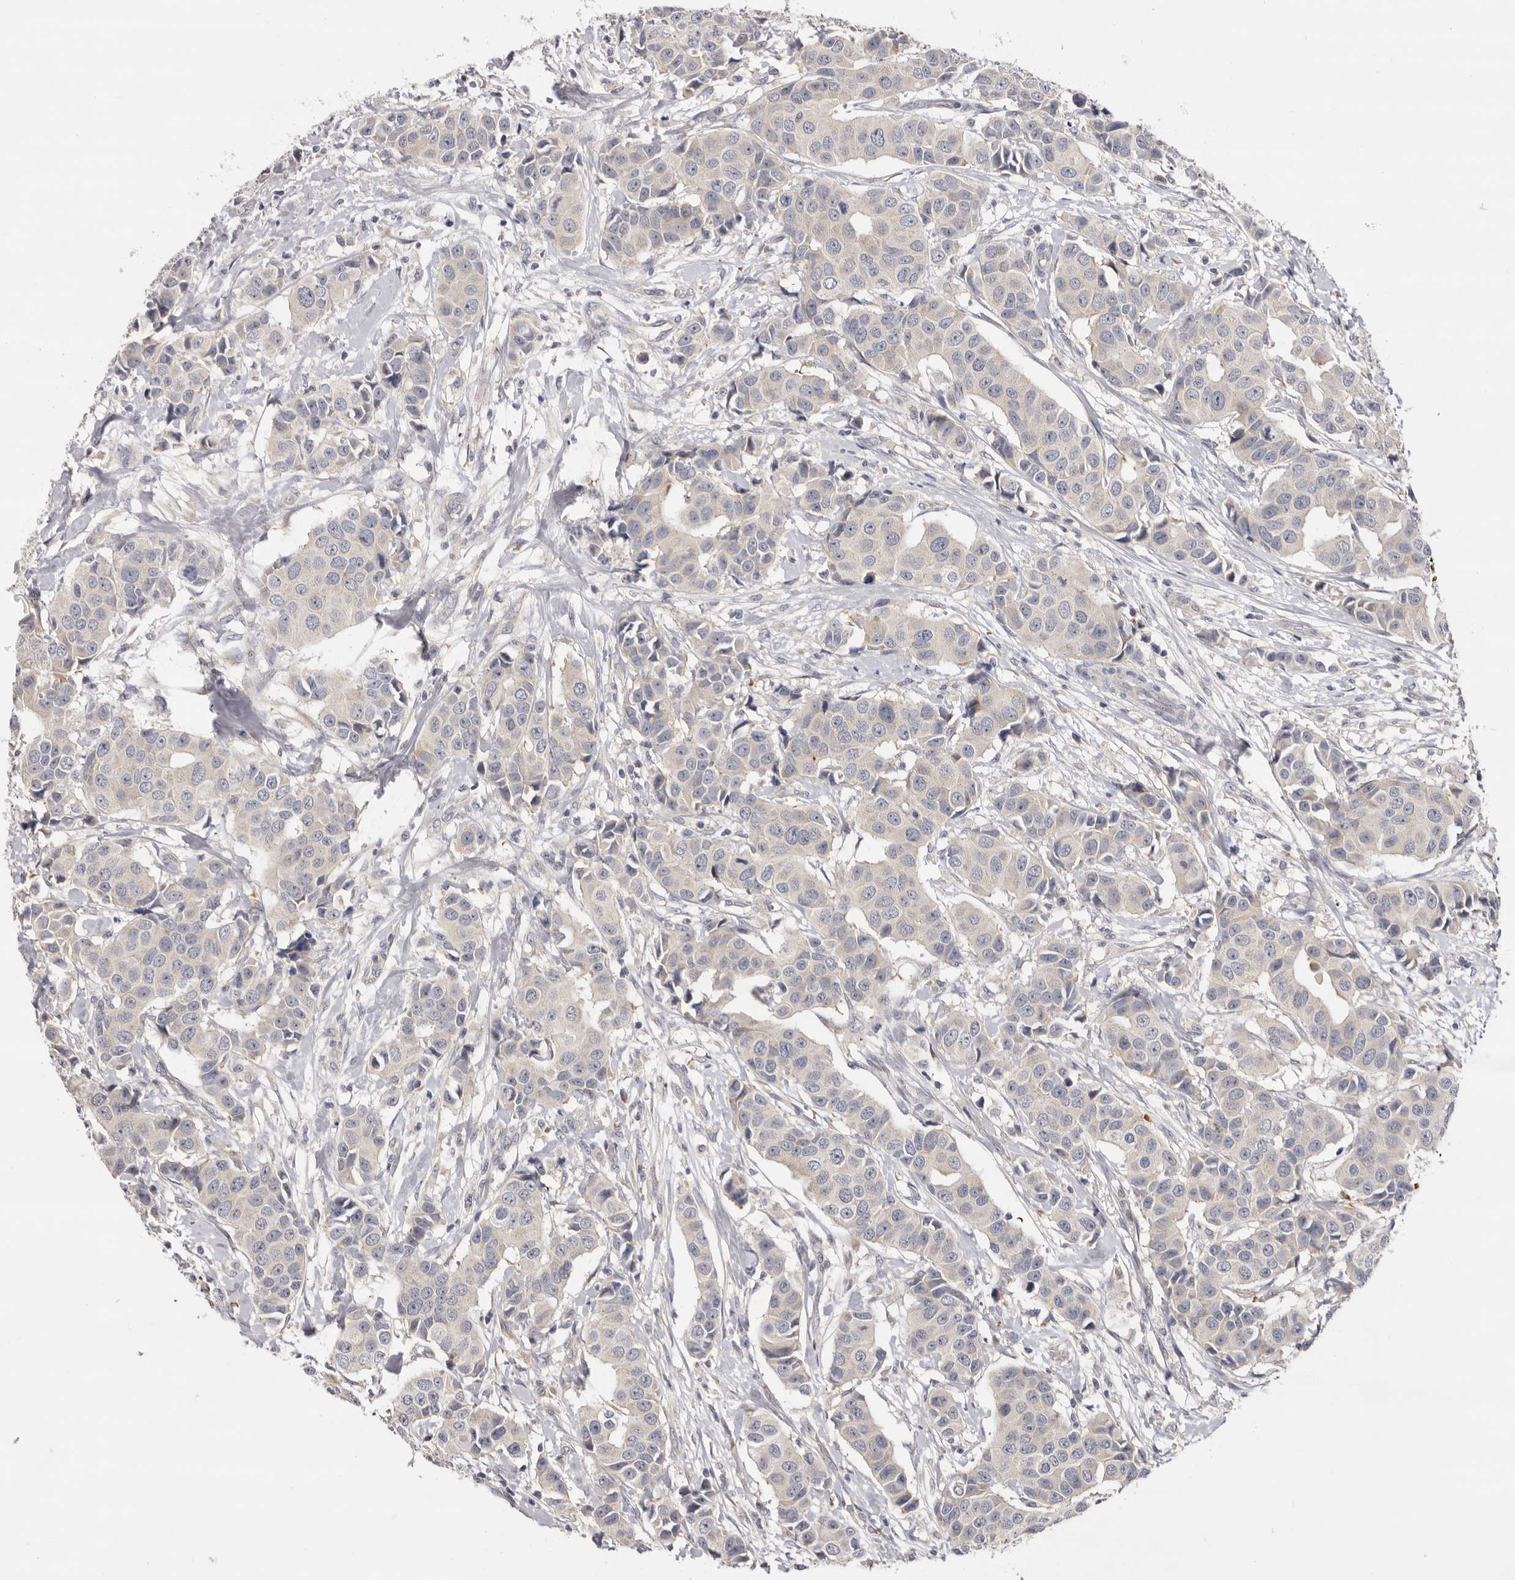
{"staining": {"intensity": "negative", "quantity": "none", "location": "none"}, "tissue": "breast cancer", "cell_type": "Tumor cells", "image_type": "cancer", "snomed": [{"axis": "morphology", "description": "Normal tissue, NOS"}, {"axis": "morphology", "description": "Duct carcinoma"}, {"axis": "topography", "description": "Breast"}], "caption": "This photomicrograph is of breast cancer (intraductal carcinoma) stained with immunohistochemistry to label a protein in brown with the nuclei are counter-stained blue. There is no staining in tumor cells. (DAB IHC, high magnification).", "gene": "KIF2B", "patient": {"sex": "female", "age": 39}}